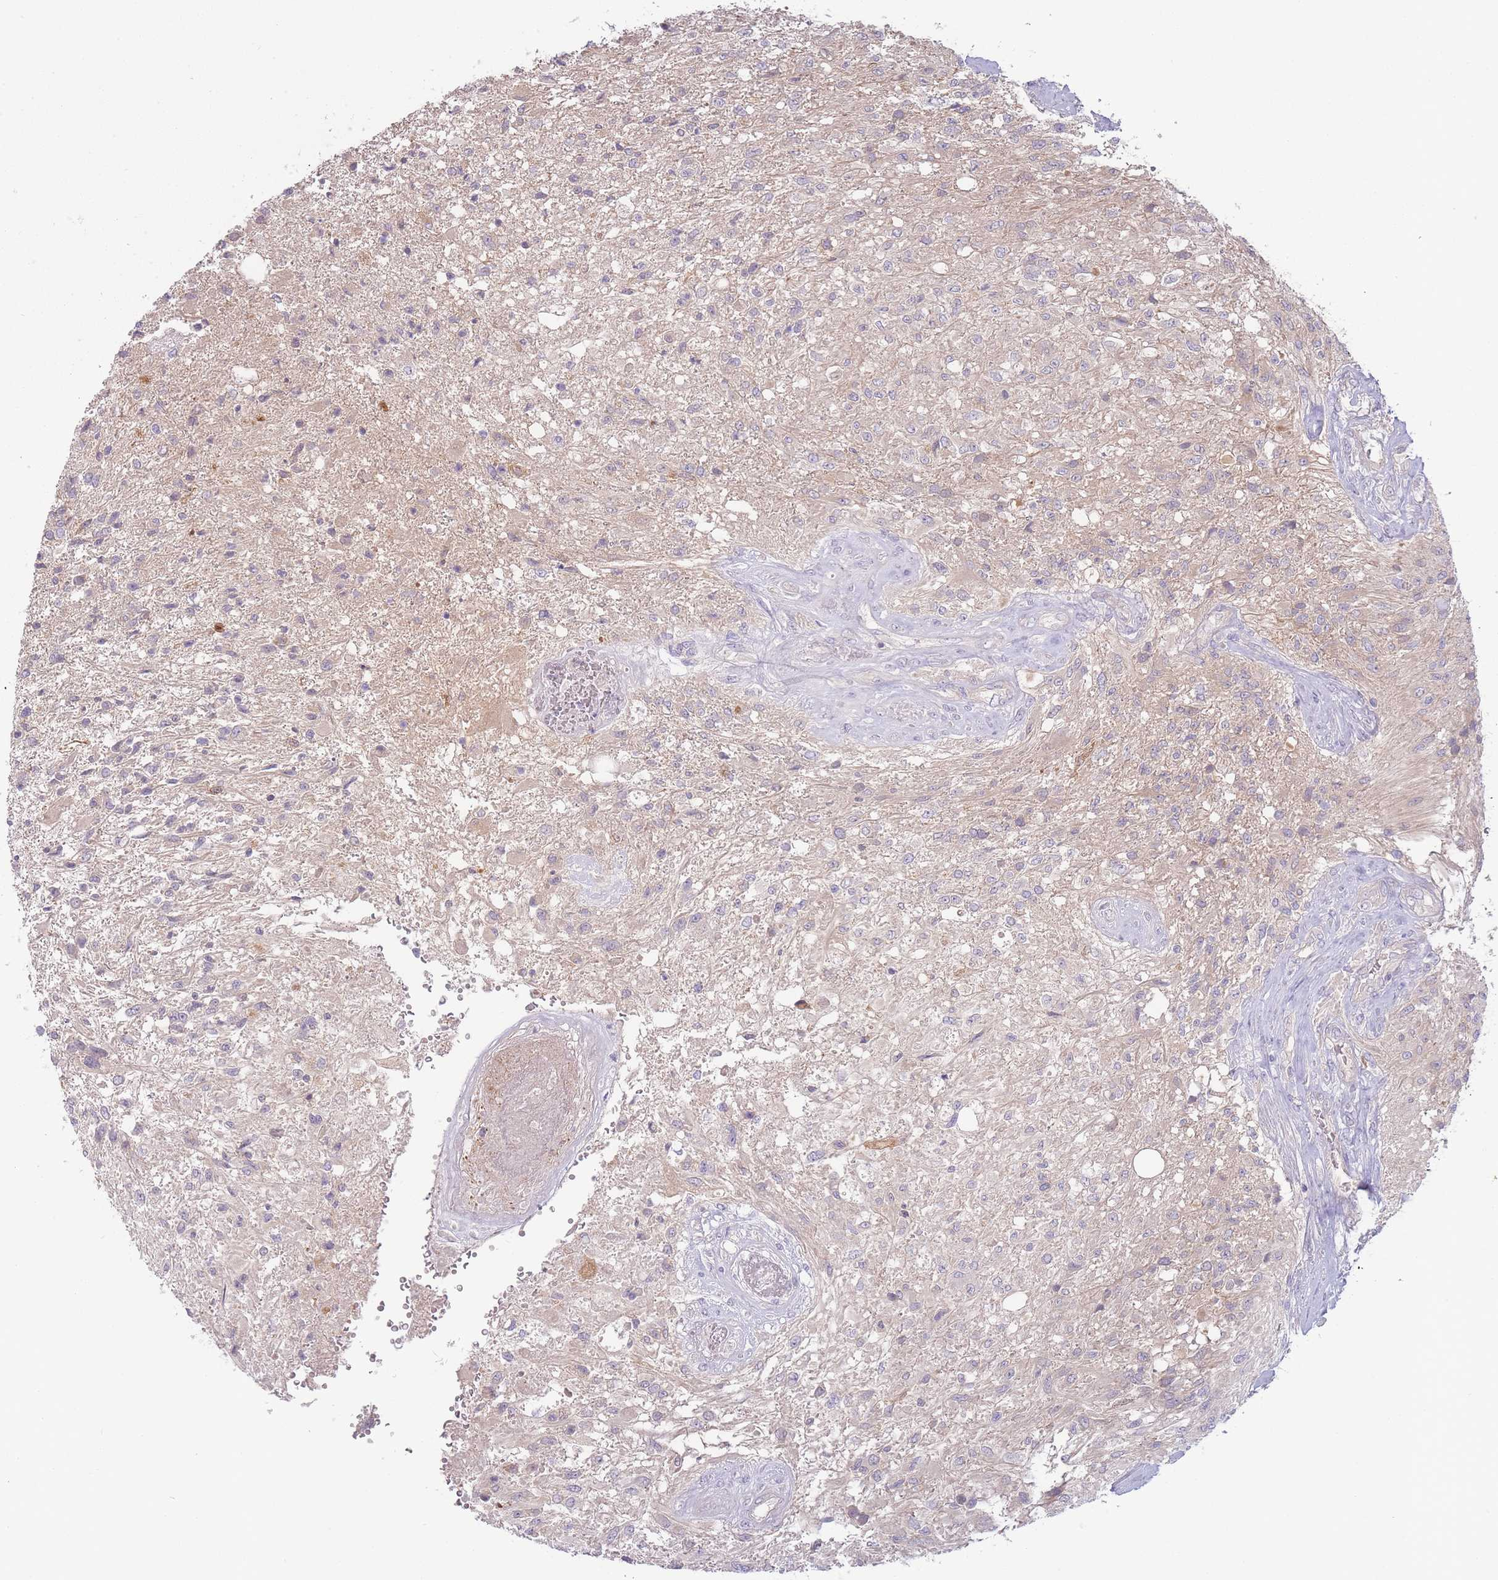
{"staining": {"intensity": "weak", "quantity": "<25%", "location": "cytoplasmic/membranous"}, "tissue": "glioma", "cell_type": "Tumor cells", "image_type": "cancer", "snomed": [{"axis": "morphology", "description": "Glioma, malignant, High grade"}, {"axis": "topography", "description": "Brain"}], "caption": "The image reveals no staining of tumor cells in malignant glioma (high-grade).", "gene": "SPHKAP", "patient": {"sex": "male", "age": 56}}